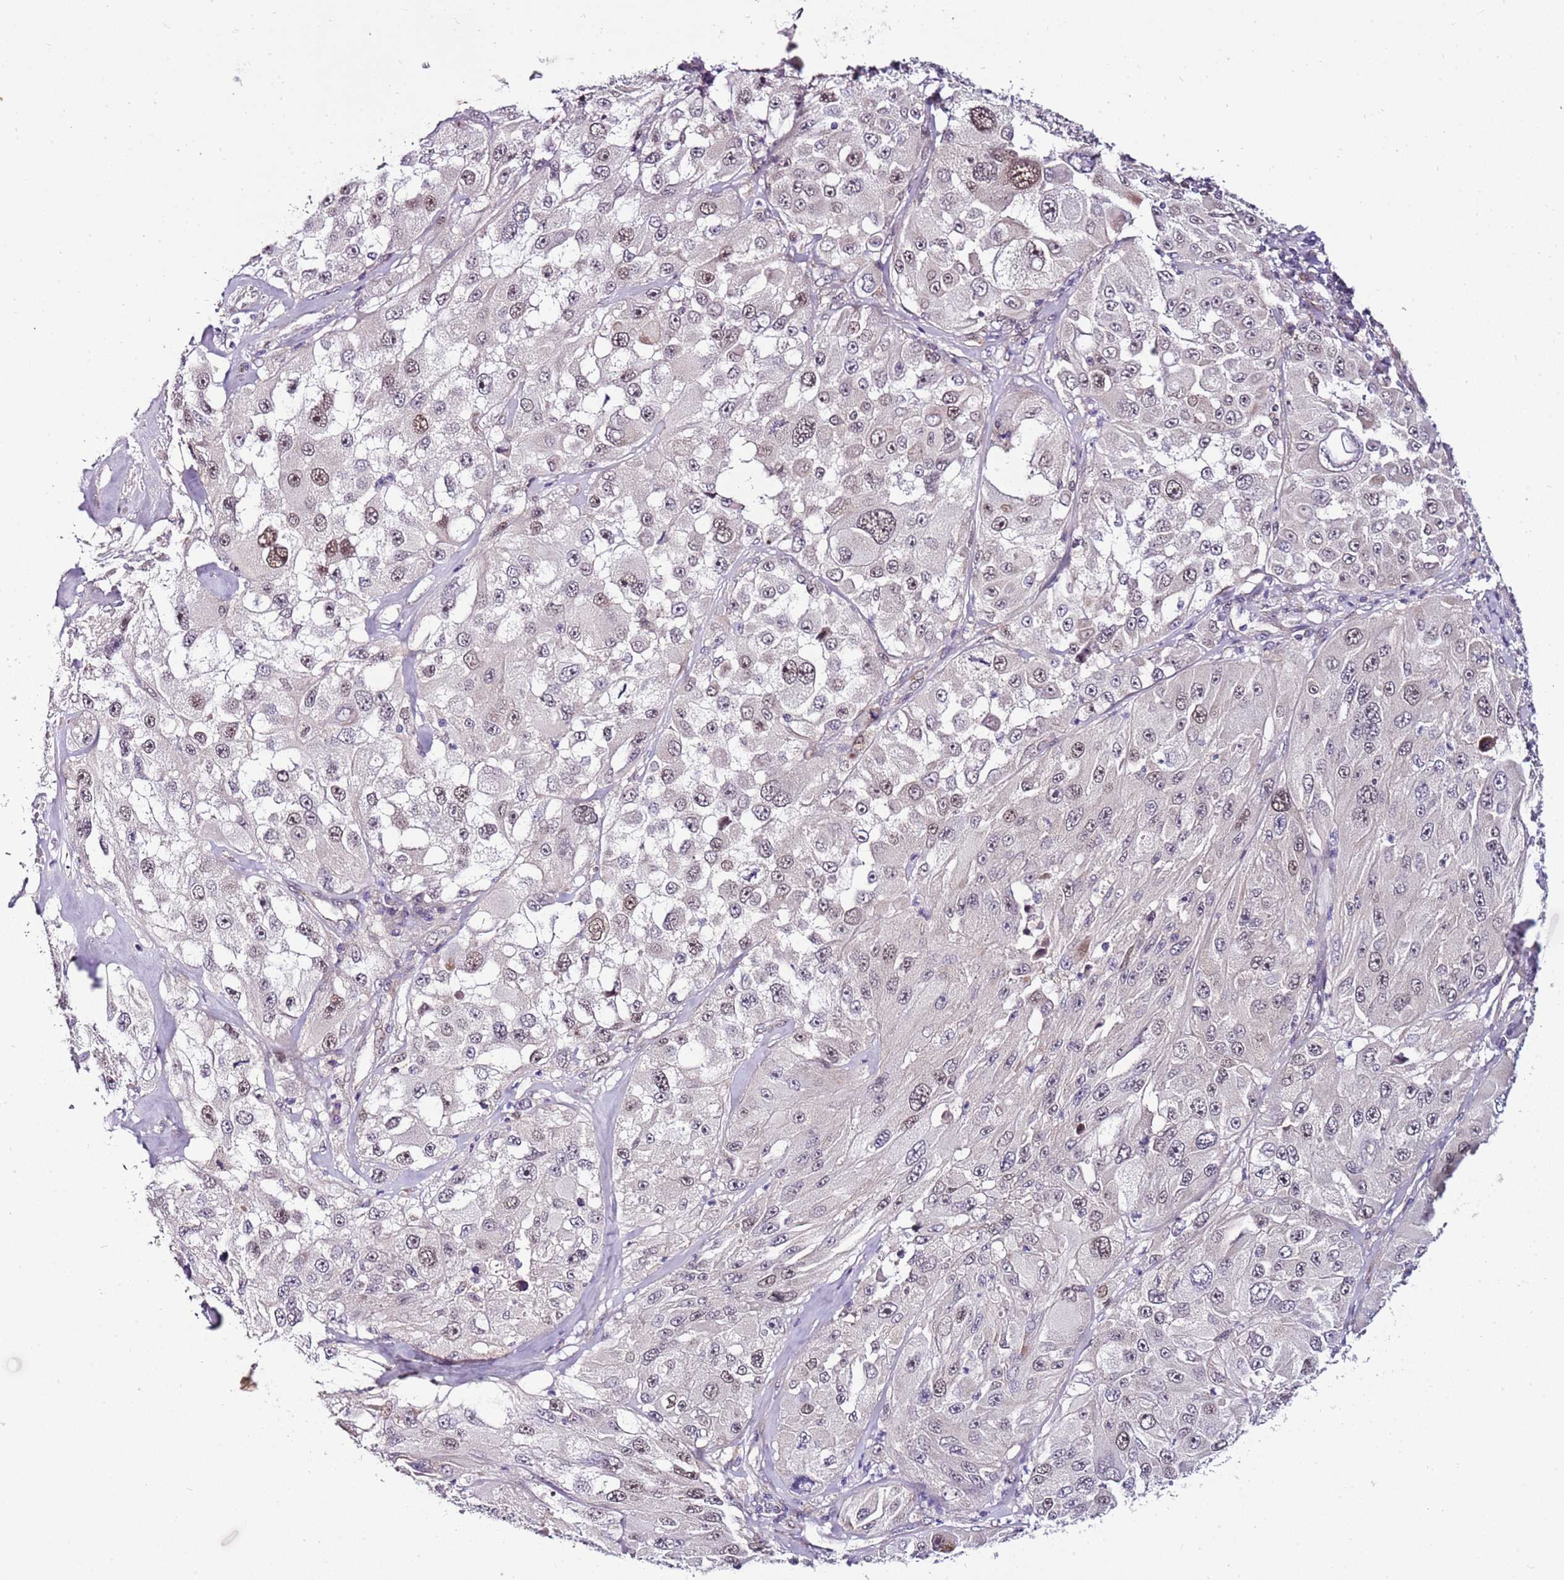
{"staining": {"intensity": "weak", "quantity": "<25%", "location": "nuclear"}, "tissue": "melanoma", "cell_type": "Tumor cells", "image_type": "cancer", "snomed": [{"axis": "morphology", "description": "Malignant melanoma, Metastatic site"}, {"axis": "topography", "description": "Lymph node"}], "caption": "Protein analysis of malignant melanoma (metastatic site) reveals no significant expression in tumor cells.", "gene": "POLE3", "patient": {"sex": "male", "age": 62}}